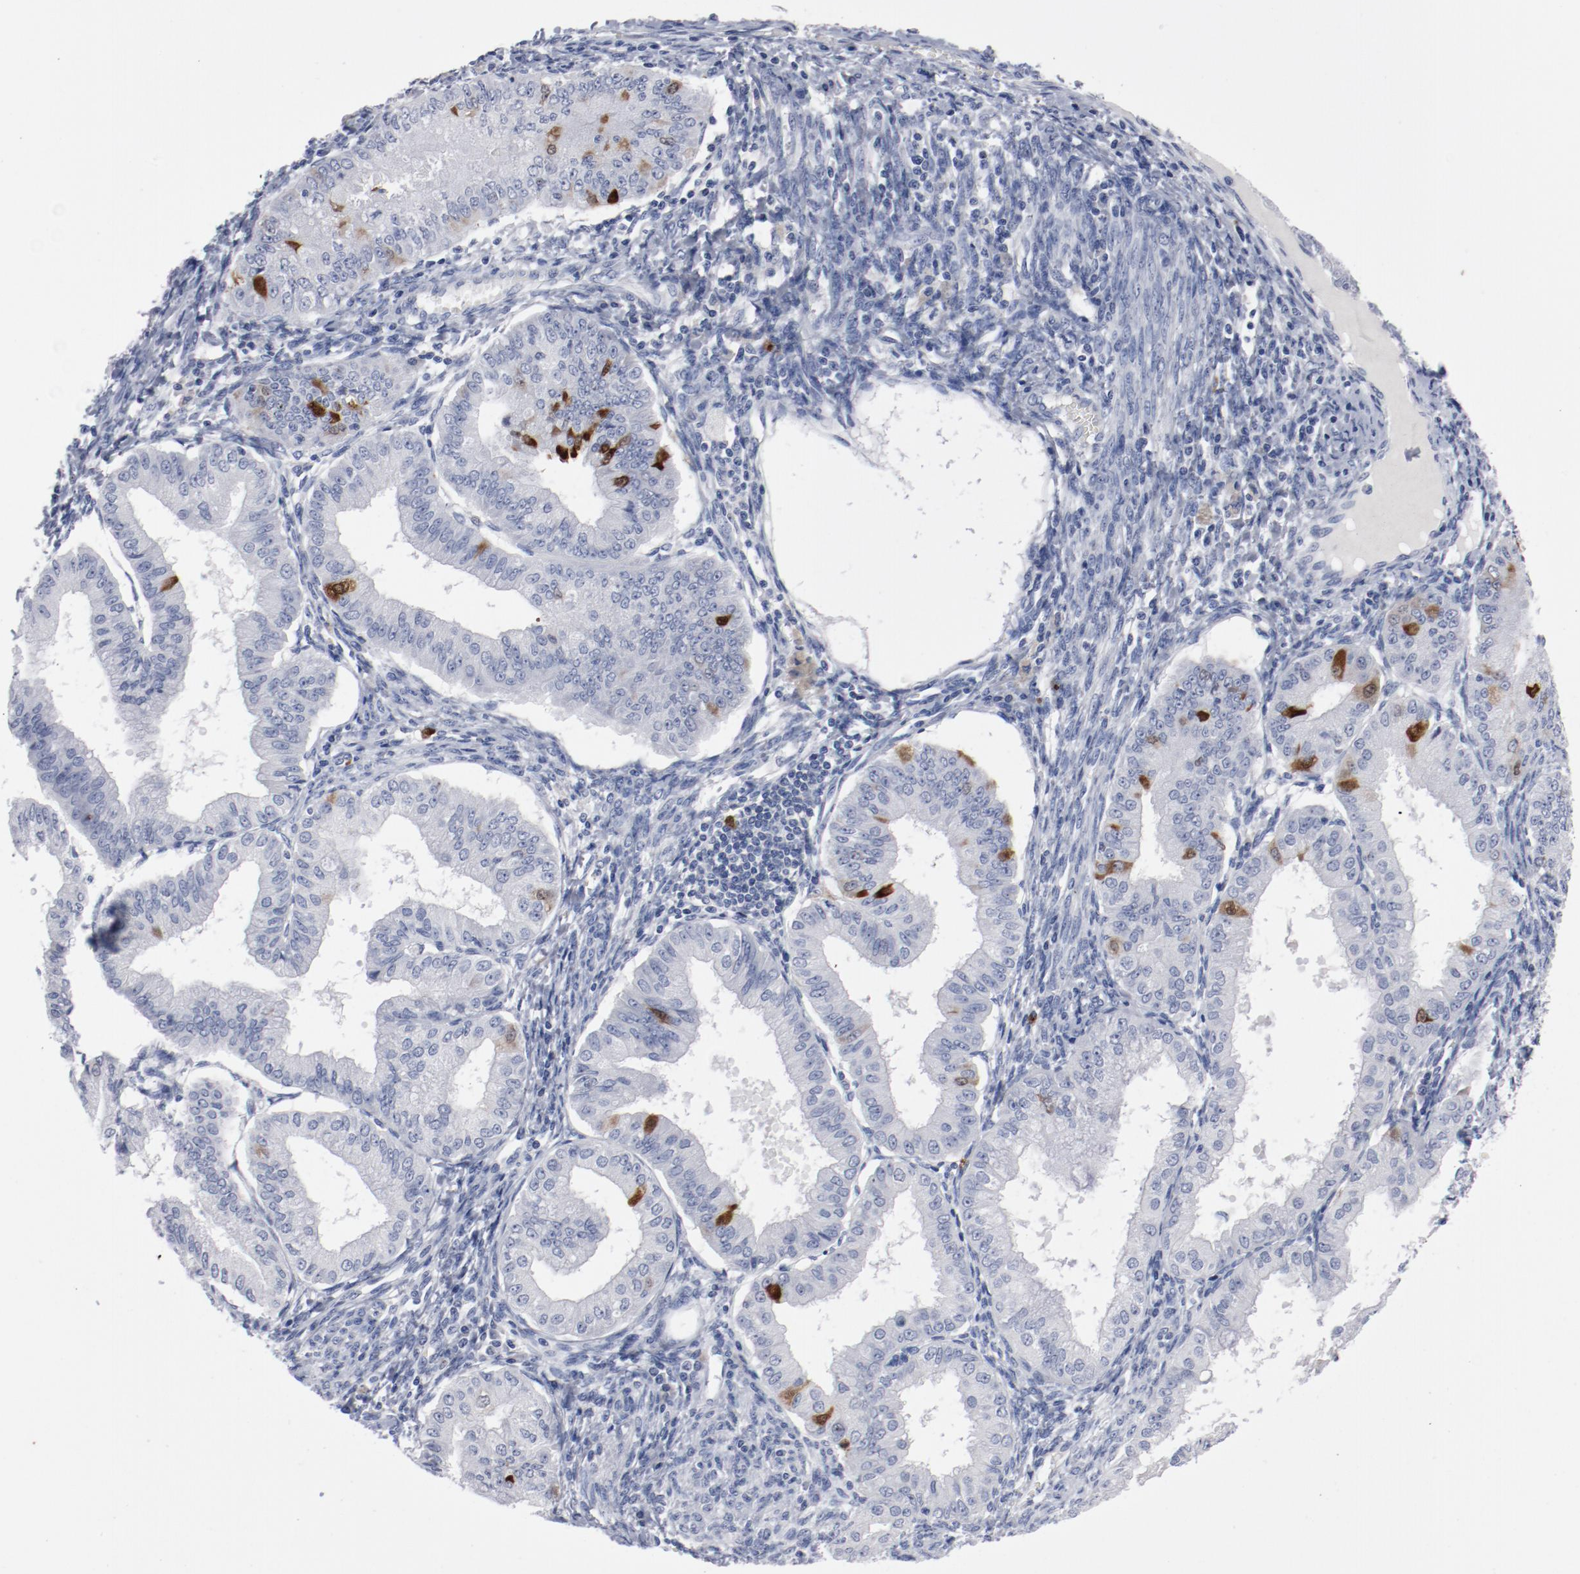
{"staining": {"intensity": "strong", "quantity": "<25%", "location": "cytoplasmic/membranous,nuclear"}, "tissue": "endometrial cancer", "cell_type": "Tumor cells", "image_type": "cancer", "snomed": [{"axis": "morphology", "description": "Adenocarcinoma, NOS"}, {"axis": "topography", "description": "Endometrium"}], "caption": "The photomicrograph exhibits a brown stain indicating the presence of a protein in the cytoplasmic/membranous and nuclear of tumor cells in adenocarcinoma (endometrial).", "gene": "CDC20", "patient": {"sex": "female", "age": 76}}